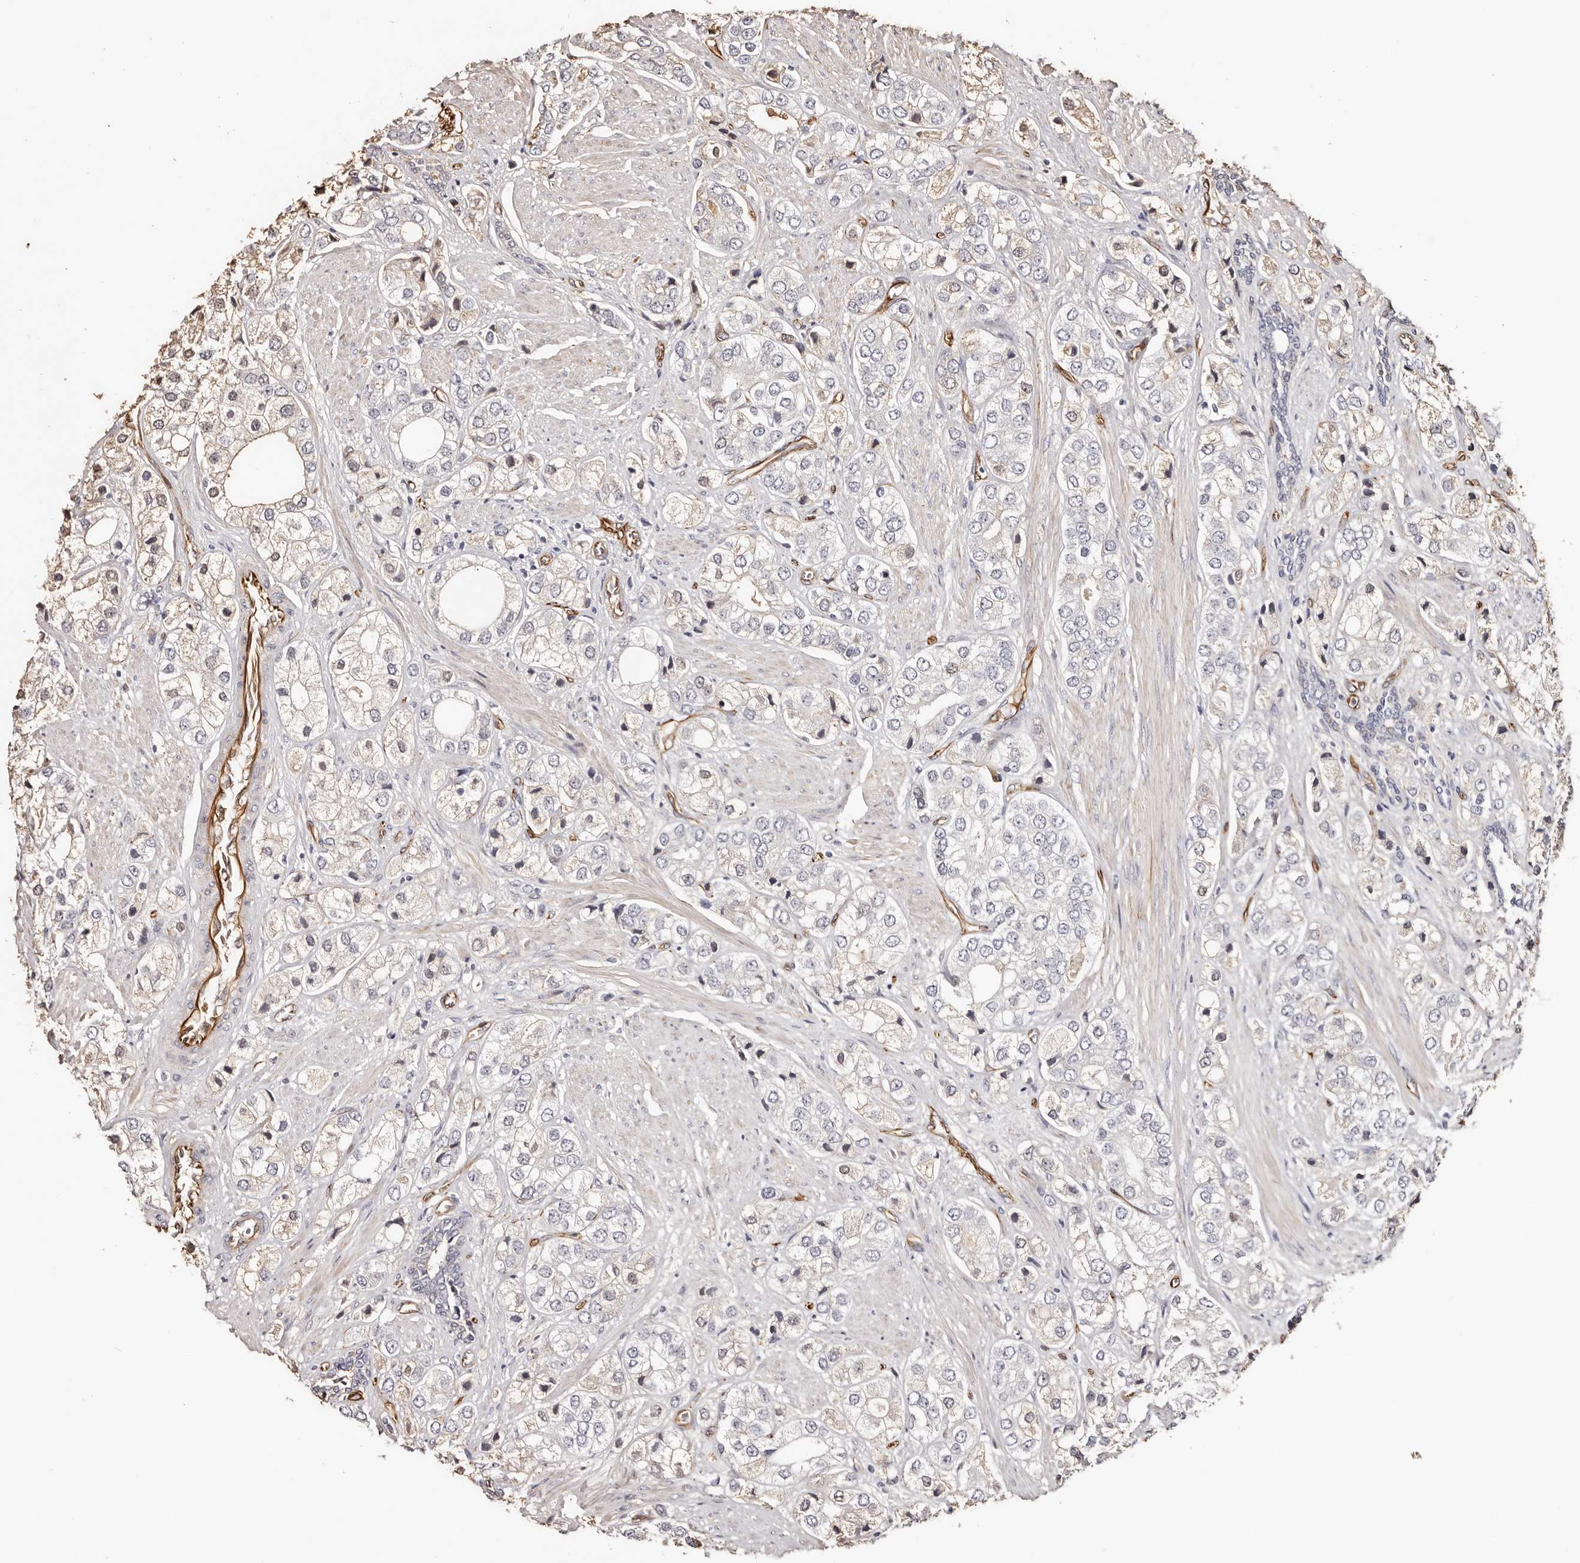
{"staining": {"intensity": "weak", "quantity": "<25%", "location": "cytoplasmic/membranous"}, "tissue": "prostate cancer", "cell_type": "Tumor cells", "image_type": "cancer", "snomed": [{"axis": "morphology", "description": "Adenocarcinoma, High grade"}, {"axis": "topography", "description": "Prostate"}], "caption": "Immunohistochemistry (IHC) photomicrograph of neoplastic tissue: human prostate high-grade adenocarcinoma stained with DAB demonstrates no significant protein staining in tumor cells.", "gene": "ZNF557", "patient": {"sex": "male", "age": 50}}